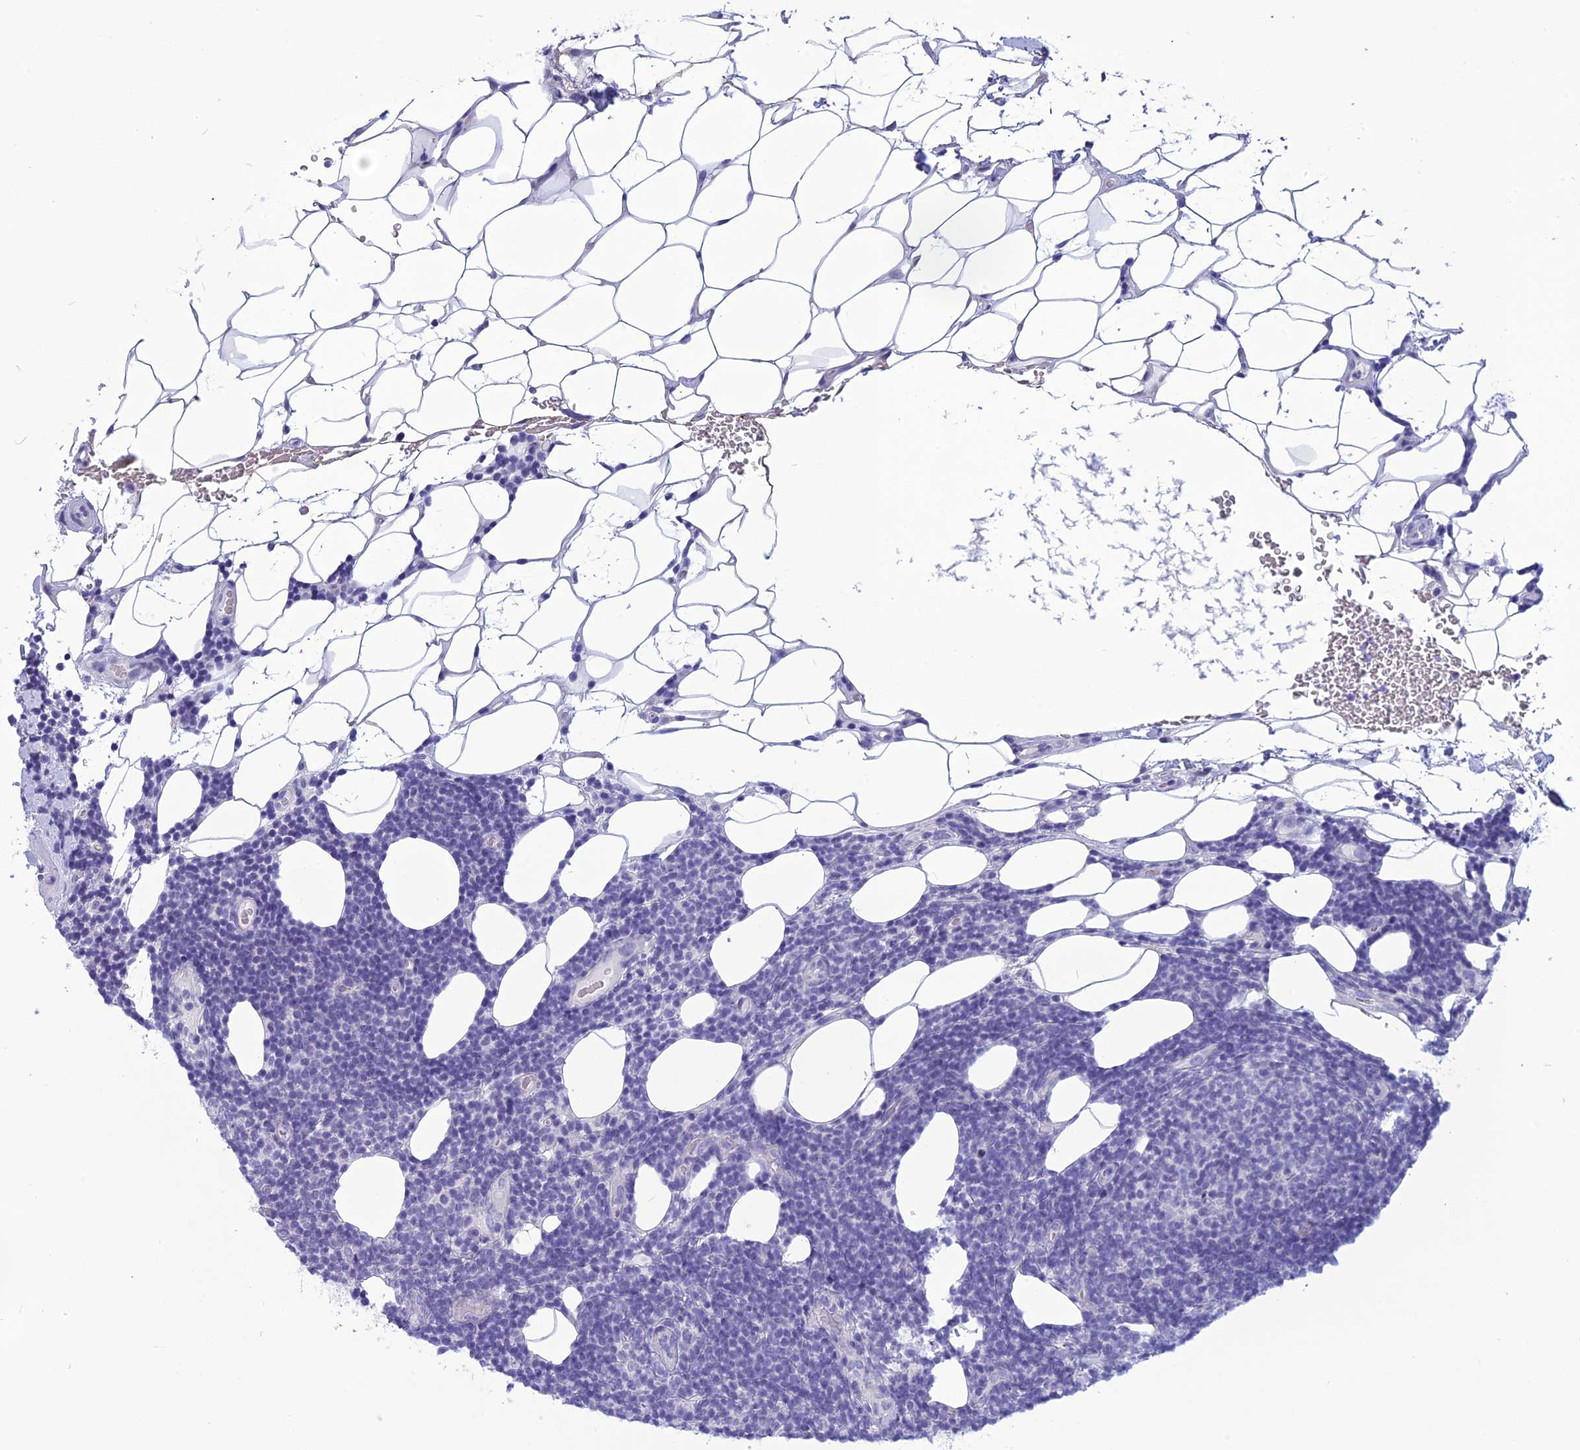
{"staining": {"intensity": "negative", "quantity": "none", "location": "none"}, "tissue": "lymphoma", "cell_type": "Tumor cells", "image_type": "cancer", "snomed": [{"axis": "morphology", "description": "Malignant lymphoma, non-Hodgkin's type, Low grade"}, {"axis": "topography", "description": "Lymph node"}], "caption": "High magnification brightfield microscopy of low-grade malignant lymphoma, non-Hodgkin's type stained with DAB (brown) and counterstained with hematoxylin (blue): tumor cells show no significant expression.", "gene": "BBS2", "patient": {"sex": "male", "age": 66}}